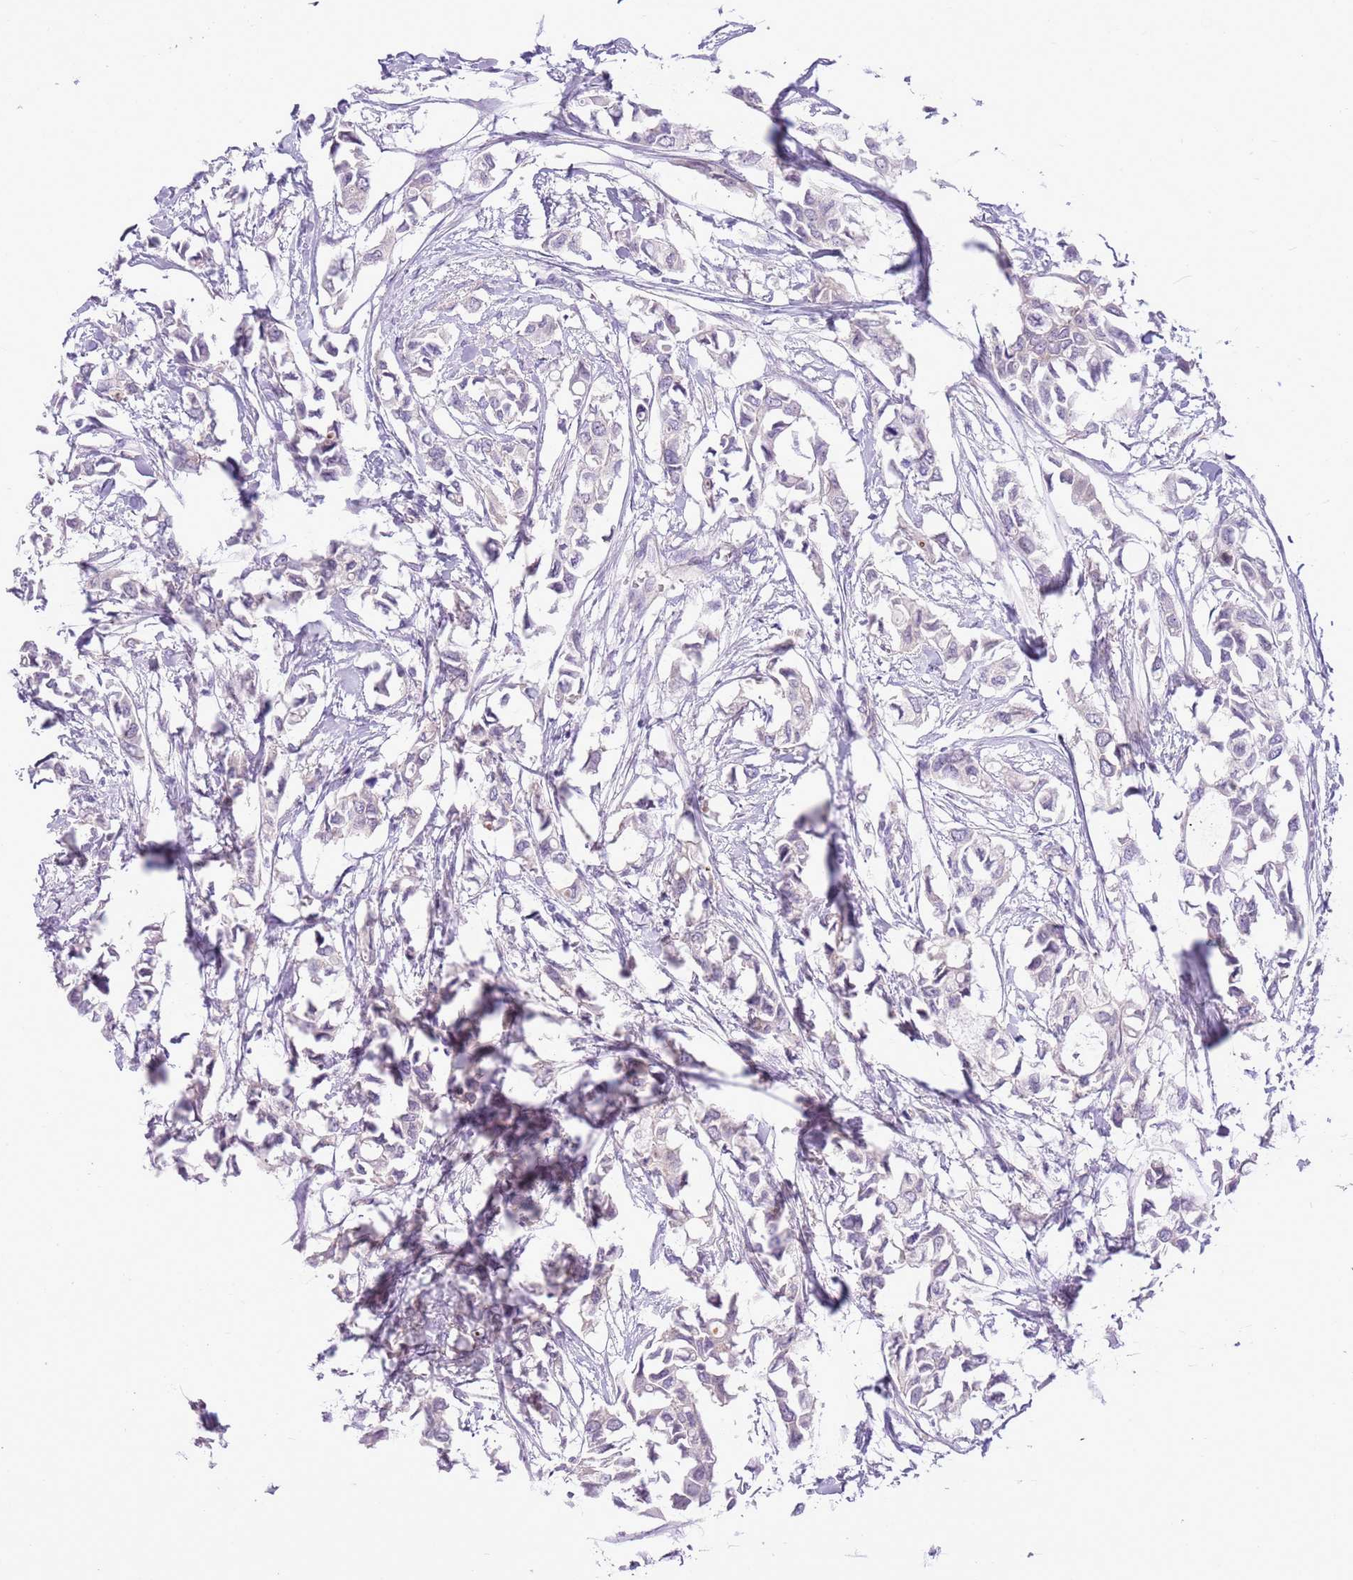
{"staining": {"intensity": "negative", "quantity": "none", "location": "none"}, "tissue": "breast cancer", "cell_type": "Tumor cells", "image_type": "cancer", "snomed": [{"axis": "morphology", "description": "Duct carcinoma"}, {"axis": "topography", "description": "Breast"}], "caption": "High power microscopy micrograph of an immunohistochemistry (IHC) histopathology image of infiltrating ductal carcinoma (breast), revealing no significant staining in tumor cells. (DAB (3,3'-diaminobenzidine) immunohistochemistry visualized using brightfield microscopy, high magnification).", "gene": "PARP8", "patient": {"sex": "female", "age": 41}}